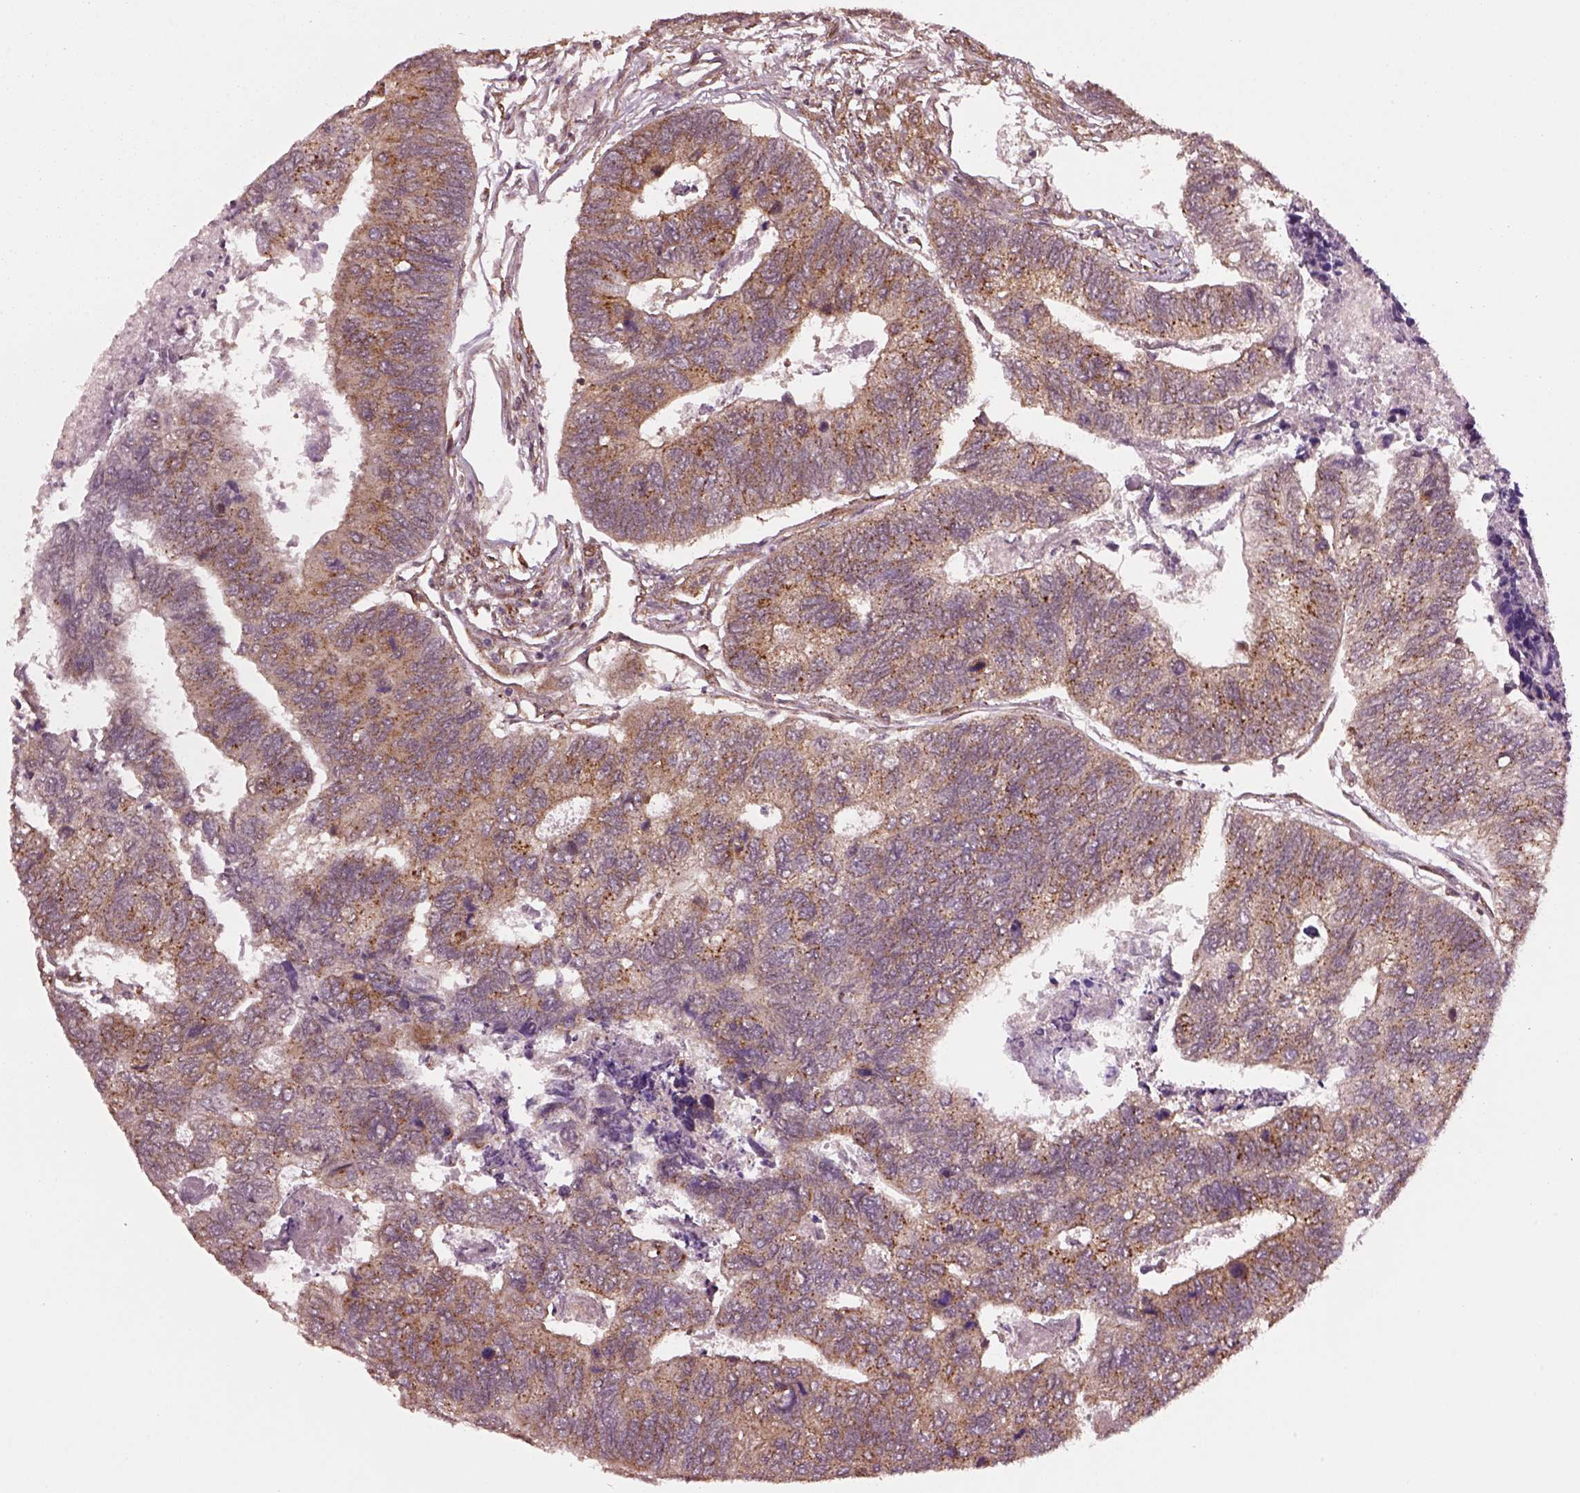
{"staining": {"intensity": "moderate", "quantity": "25%-75%", "location": "cytoplasmic/membranous"}, "tissue": "colorectal cancer", "cell_type": "Tumor cells", "image_type": "cancer", "snomed": [{"axis": "morphology", "description": "Adenocarcinoma, NOS"}, {"axis": "topography", "description": "Colon"}], "caption": "An image of colorectal cancer (adenocarcinoma) stained for a protein shows moderate cytoplasmic/membranous brown staining in tumor cells.", "gene": "WASHC2A", "patient": {"sex": "female", "age": 67}}